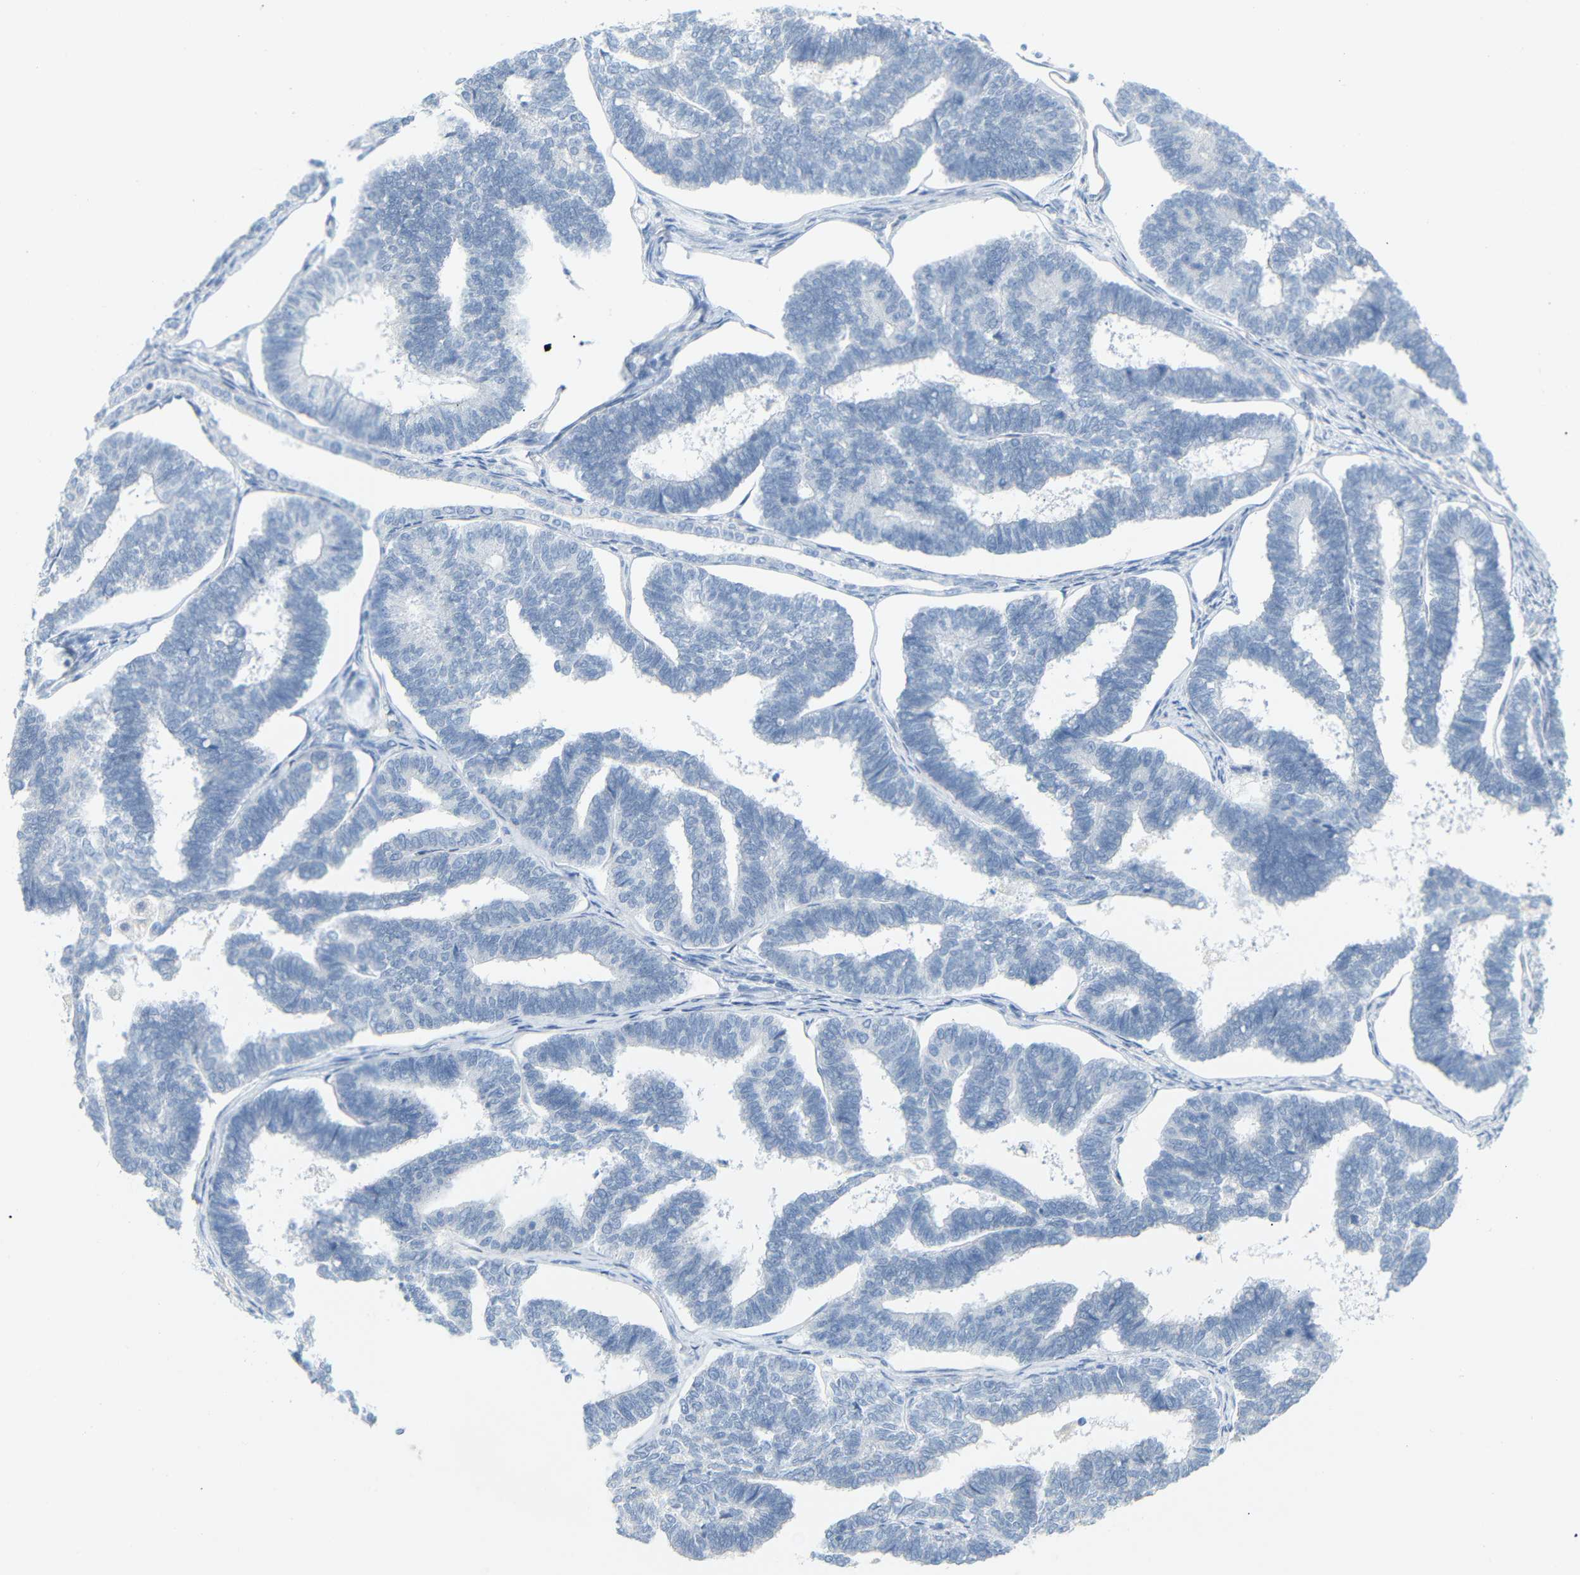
{"staining": {"intensity": "negative", "quantity": "none", "location": "none"}, "tissue": "endometrial cancer", "cell_type": "Tumor cells", "image_type": "cancer", "snomed": [{"axis": "morphology", "description": "Adenocarcinoma, NOS"}, {"axis": "topography", "description": "Endometrium"}], "caption": "This is an immunohistochemistry histopathology image of adenocarcinoma (endometrial). There is no positivity in tumor cells.", "gene": "OPN1SW", "patient": {"sex": "female", "age": 70}}